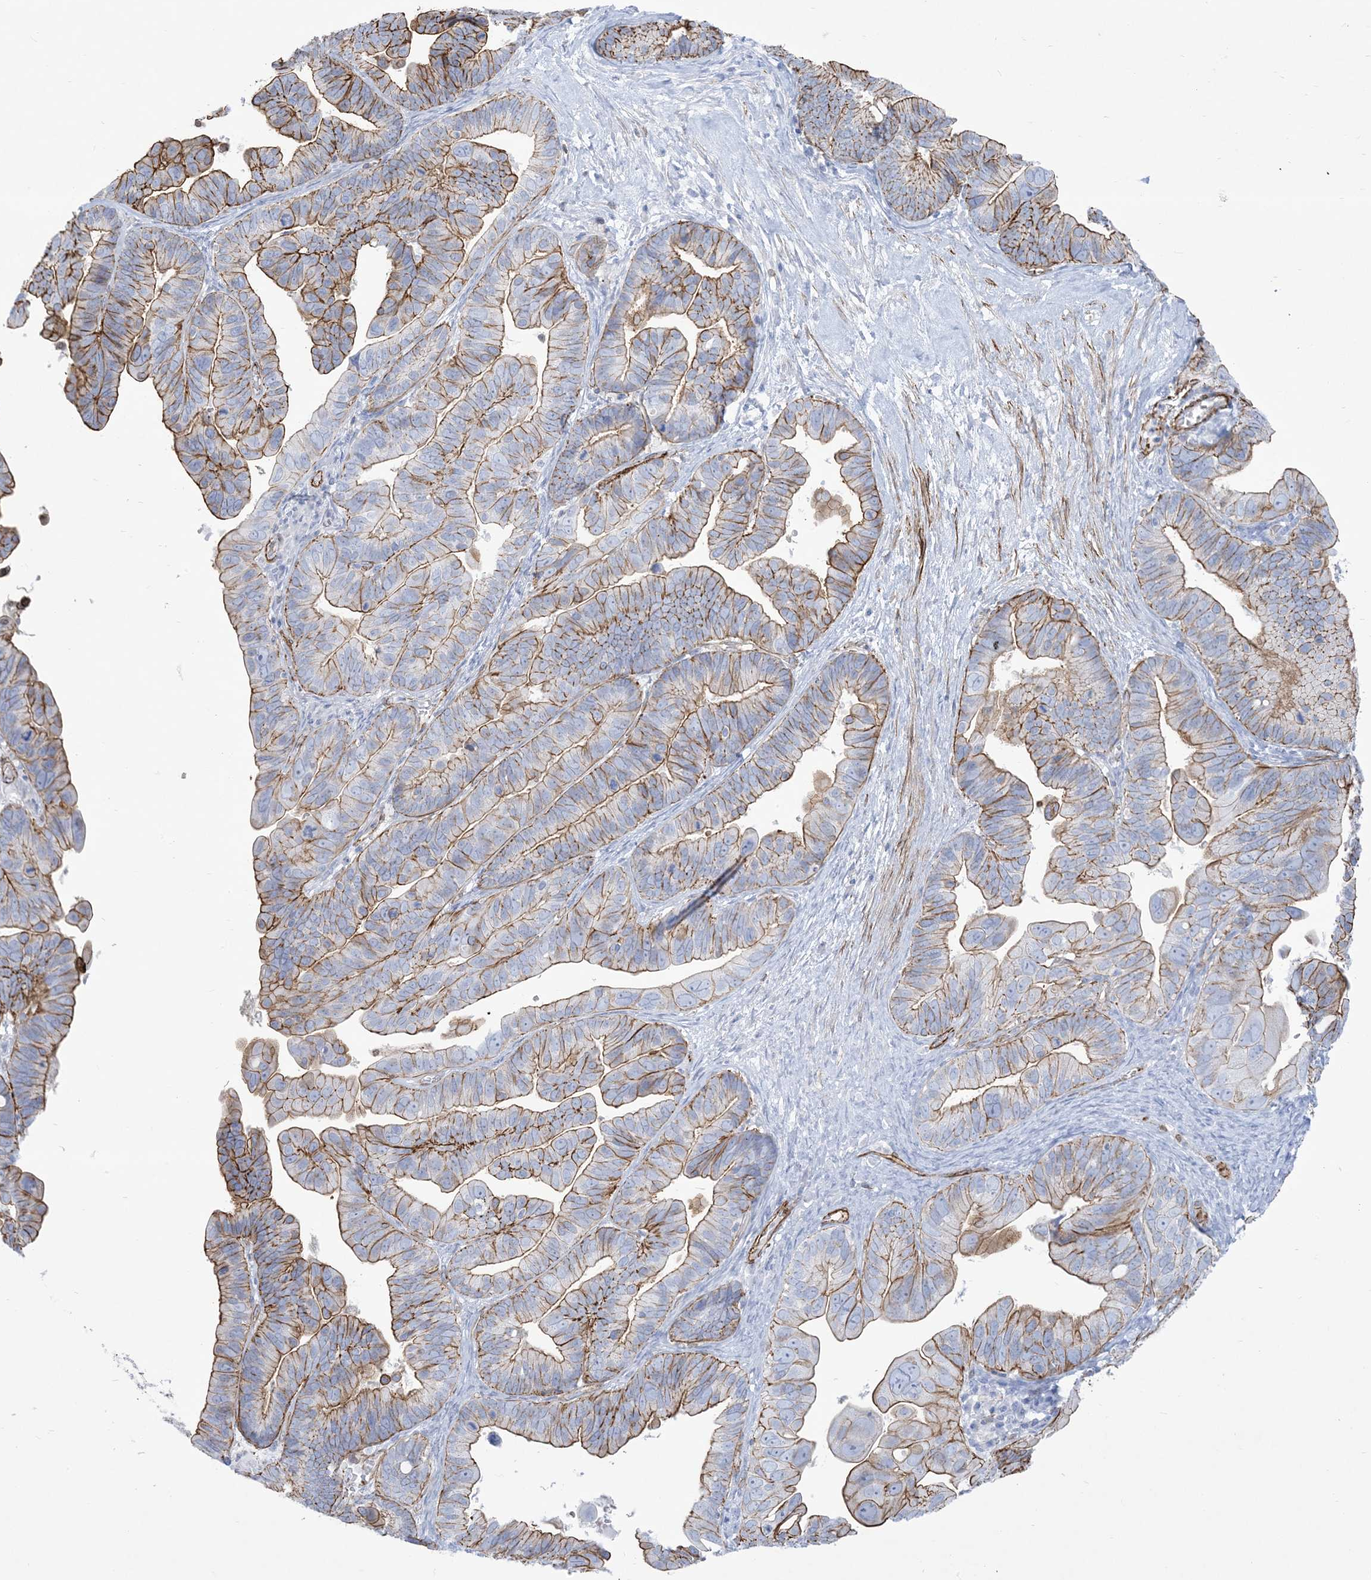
{"staining": {"intensity": "strong", "quantity": "25%-75%", "location": "cytoplasmic/membranous"}, "tissue": "ovarian cancer", "cell_type": "Tumor cells", "image_type": "cancer", "snomed": [{"axis": "morphology", "description": "Cystadenocarcinoma, serous, NOS"}, {"axis": "topography", "description": "Ovary"}], "caption": "The image reveals immunohistochemical staining of ovarian cancer. There is strong cytoplasmic/membranous positivity is seen in approximately 25%-75% of tumor cells. The protein is shown in brown color, while the nuclei are stained blue.", "gene": "B3GNT7", "patient": {"sex": "female", "age": 56}}